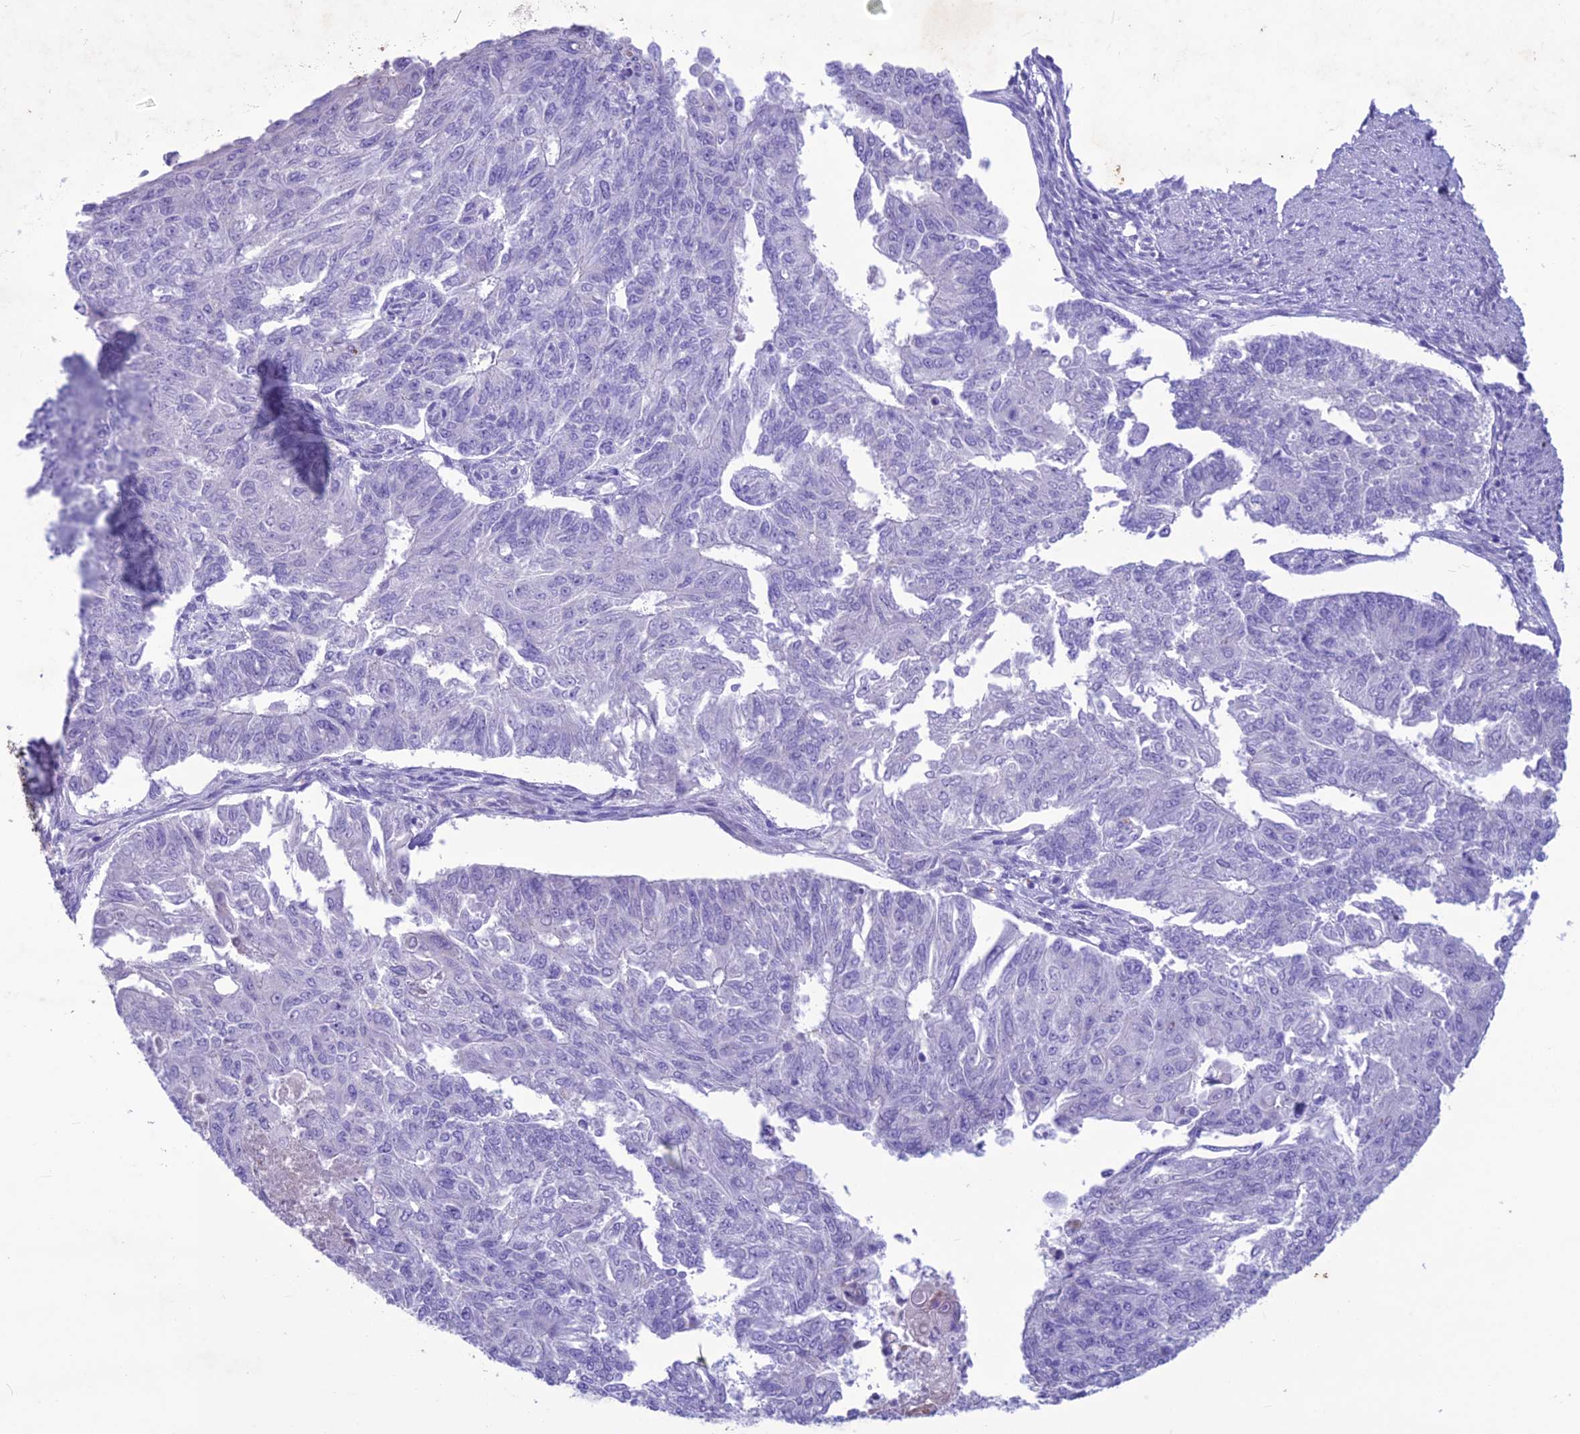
{"staining": {"intensity": "negative", "quantity": "none", "location": "none"}, "tissue": "endometrial cancer", "cell_type": "Tumor cells", "image_type": "cancer", "snomed": [{"axis": "morphology", "description": "Adenocarcinoma, NOS"}, {"axis": "topography", "description": "Endometrium"}], "caption": "This is an IHC micrograph of endometrial cancer (adenocarcinoma). There is no expression in tumor cells.", "gene": "IFT172", "patient": {"sex": "female", "age": 32}}